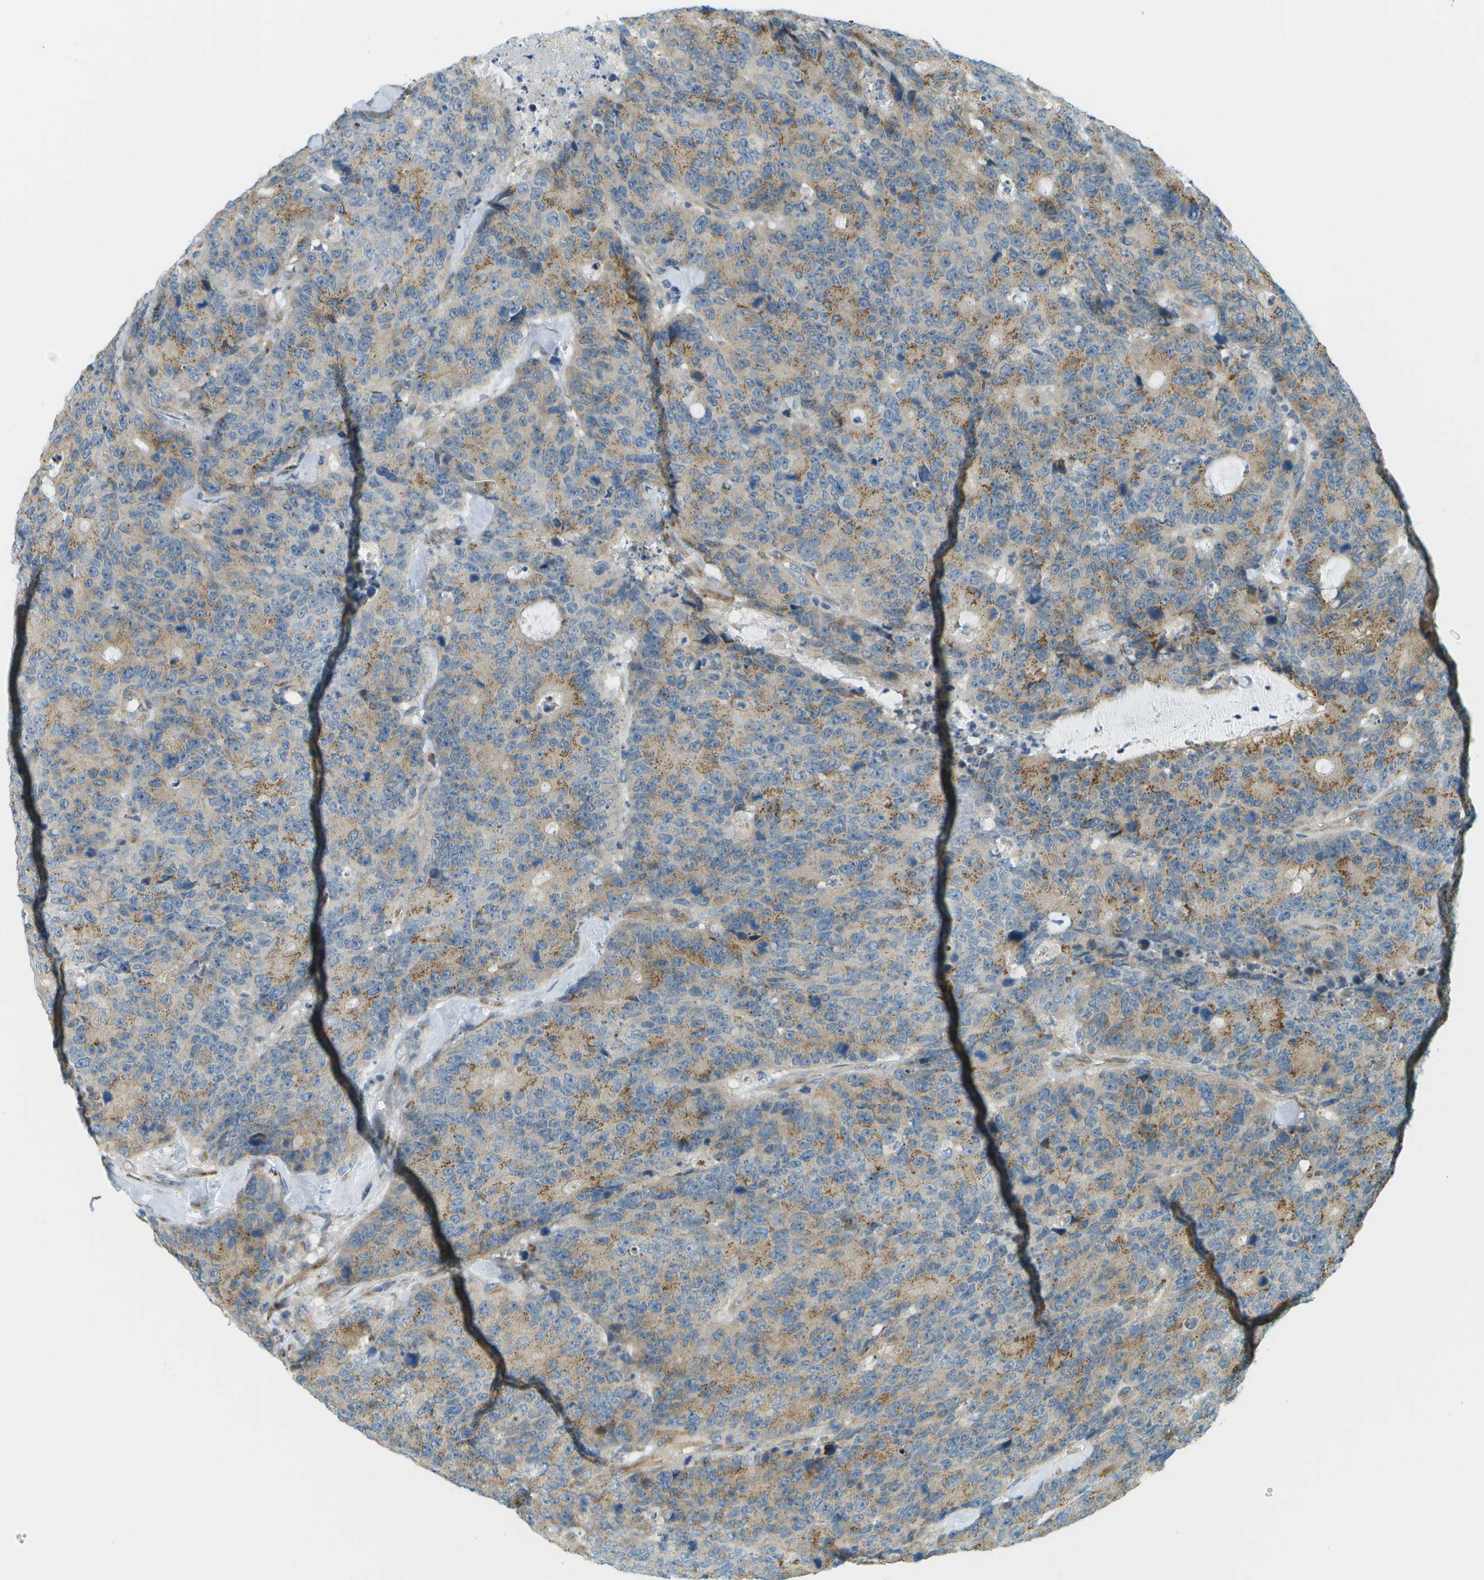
{"staining": {"intensity": "moderate", "quantity": ">75%", "location": "cytoplasmic/membranous"}, "tissue": "colorectal cancer", "cell_type": "Tumor cells", "image_type": "cancer", "snomed": [{"axis": "morphology", "description": "Adenocarcinoma, NOS"}, {"axis": "topography", "description": "Colon"}], "caption": "A brown stain labels moderate cytoplasmic/membranous staining of a protein in human colorectal cancer (adenocarcinoma) tumor cells.", "gene": "ACBD3", "patient": {"sex": "female", "age": 86}}